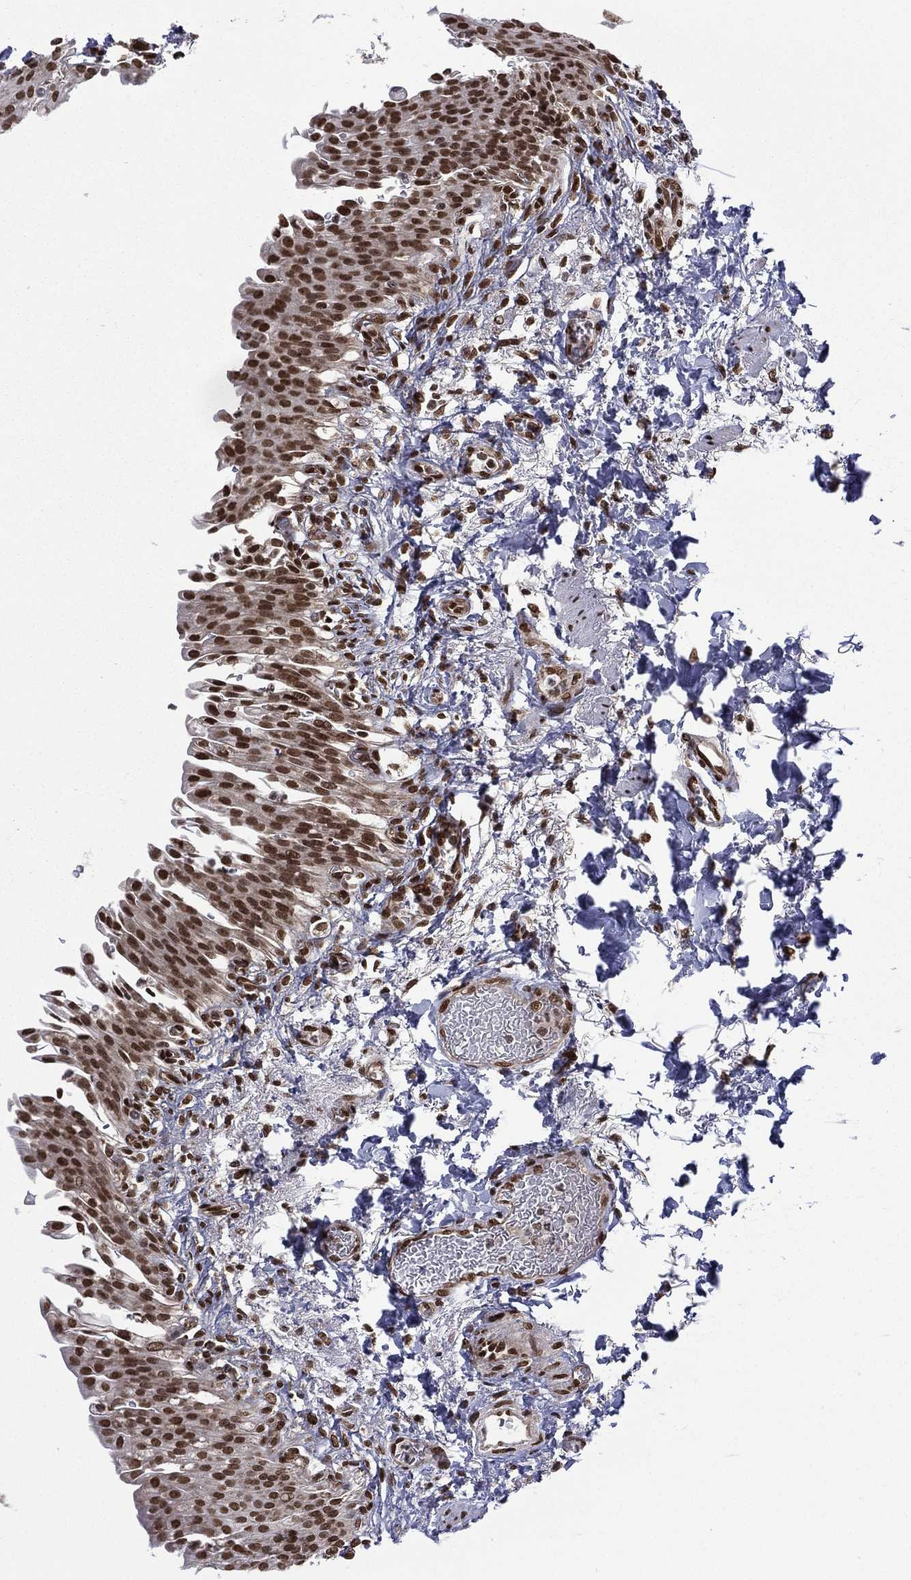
{"staining": {"intensity": "strong", "quantity": ">75%", "location": "nuclear"}, "tissue": "urinary bladder", "cell_type": "Urothelial cells", "image_type": "normal", "snomed": [{"axis": "morphology", "description": "Normal tissue, NOS"}, {"axis": "topography", "description": "Urinary bladder"}], "caption": "The immunohistochemical stain highlights strong nuclear staining in urothelial cells of benign urinary bladder. (DAB (3,3'-diaminobenzidine) IHC with brightfield microscopy, high magnification).", "gene": "C5orf24", "patient": {"sex": "female", "age": 60}}